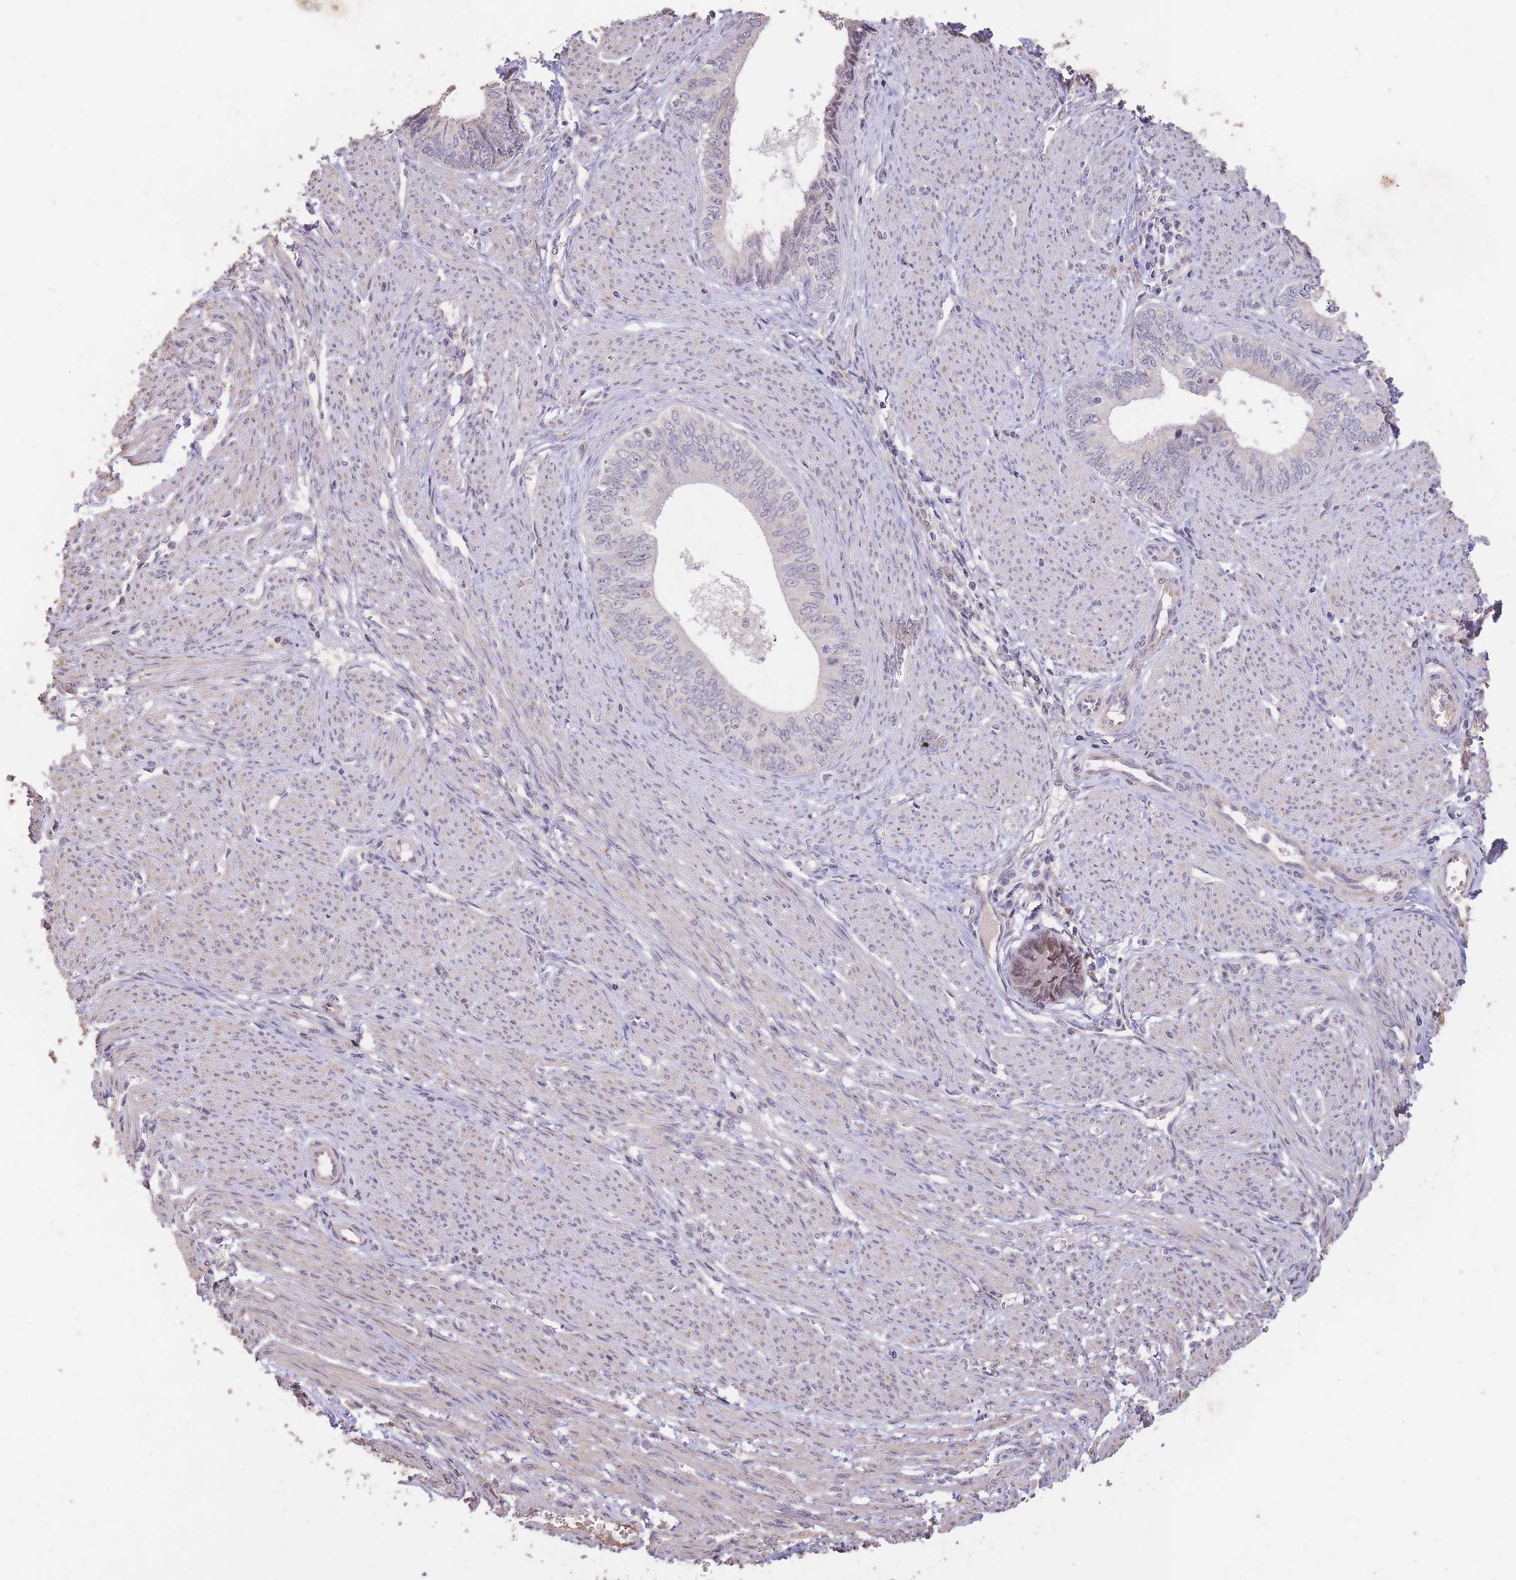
{"staining": {"intensity": "negative", "quantity": "none", "location": "none"}, "tissue": "endometrial cancer", "cell_type": "Tumor cells", "image_type": "cancer", "snomed": [{"axis": "morphology", "description": "Adenocarcinoma, NOS"}, {"axis": "topography", "description": "Endometrium"}], "caption": "Immunohistochemistry (IHC) histopathology image of human endometrial adenocarcinoma stained for a protein (brown), which displays no positivity in tumor cells.", "gene": "RGS14", "patient": {"sex": "female", "age": 68}}